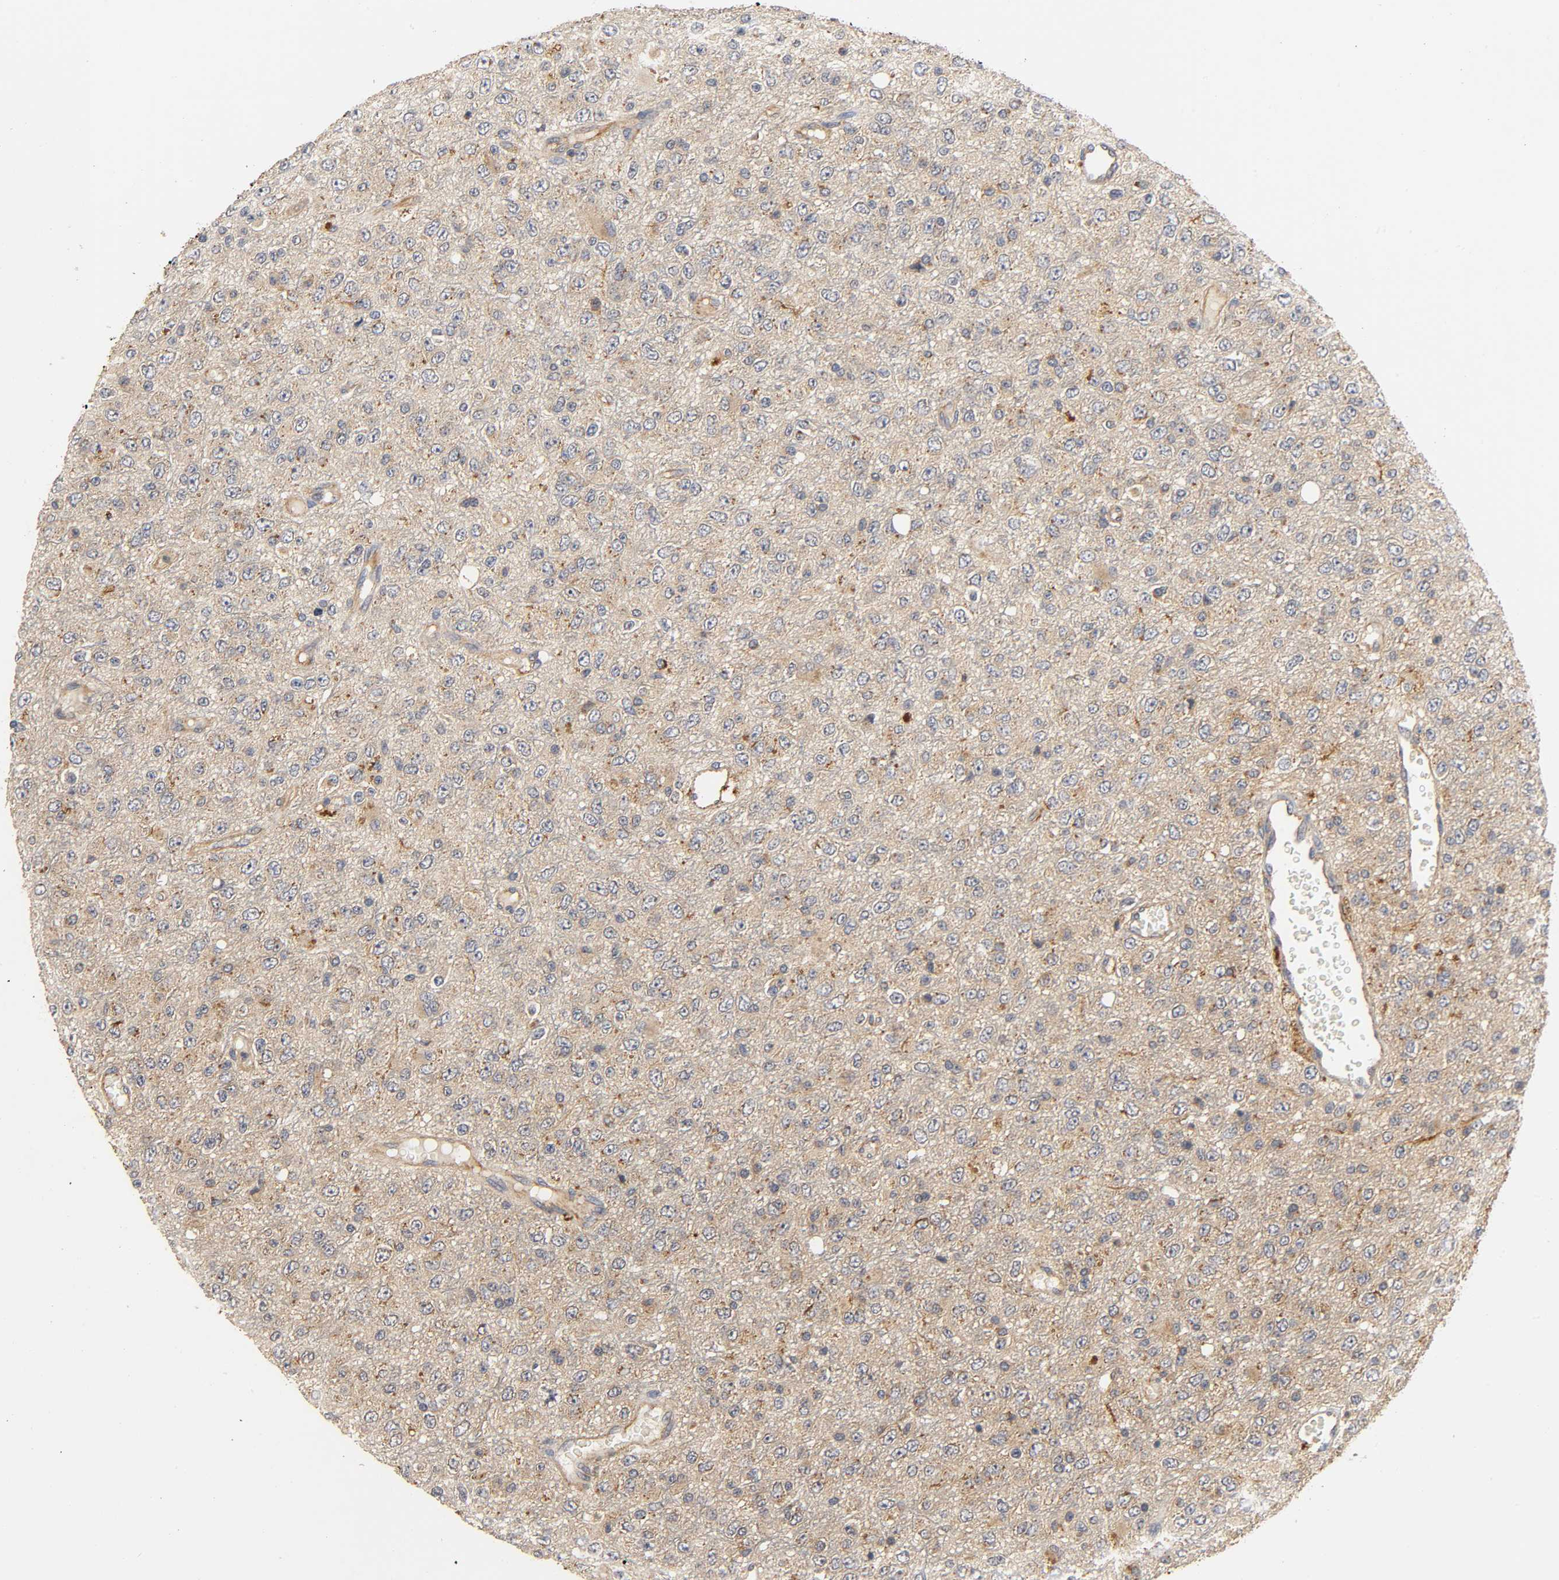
{"staining": {"intensity": "weak", "quantity": "25%-75%", "location": "cytoplasmic/membranous"}, "tissue": "glioma", "cell_type": "Tumor cells", "image_type": "cancer", "snomed": [{"axis": "morphology", "description": "Glioma, malignant, High grade"}, {"axis": "topography", "description": "pancreas cauda"}], "caption": "Tumor cells display low levels of weak cytoplasmic/membranous positivity in about 25%-75% of cells in glioma.", "gene": "SCAP", "patient": {"sex": "male", "age": 60}}